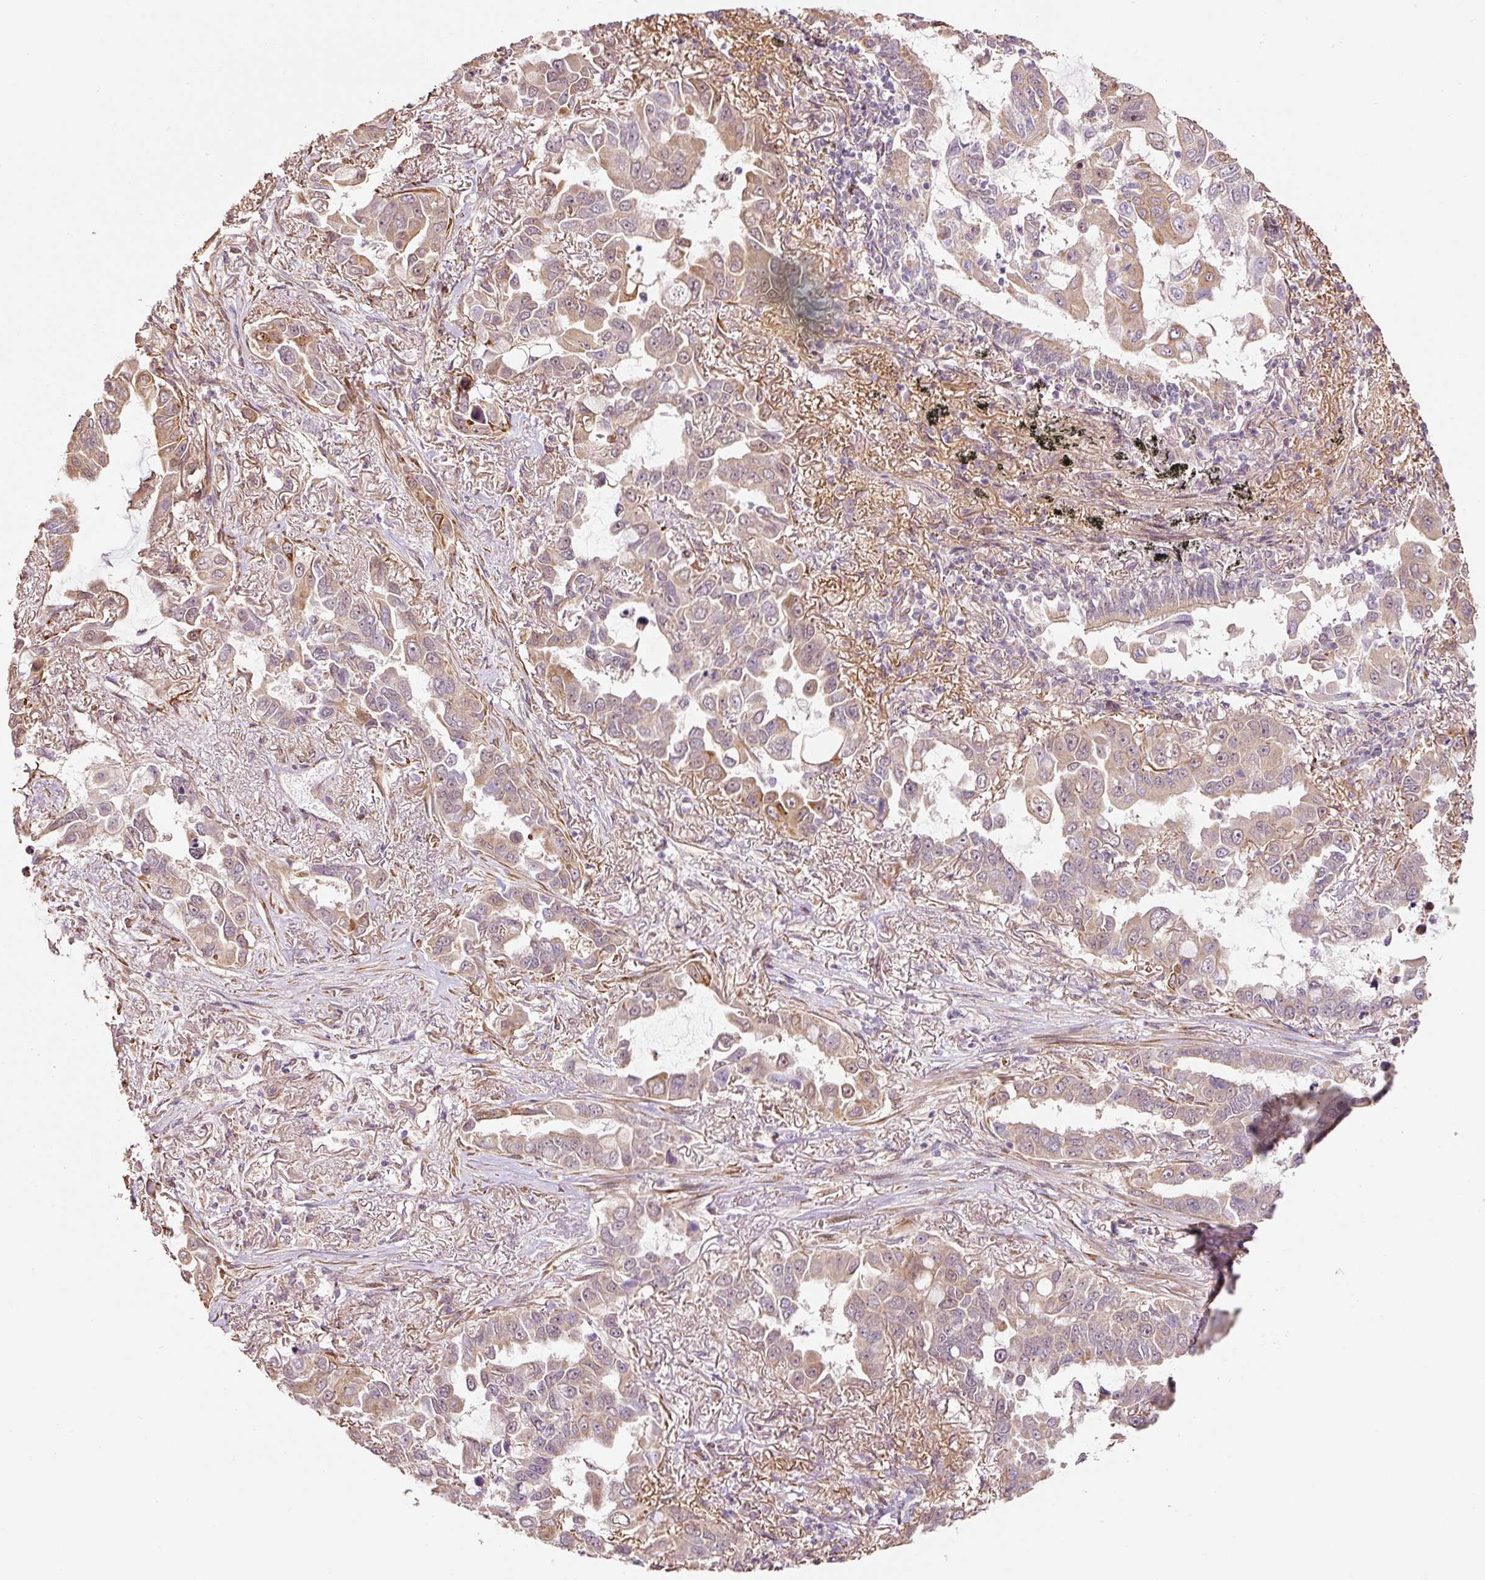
{"staining": {"intensity": "weak", "quantity": "25%-75%", "location": "cytoplasmic/membranous"}, "tissue": "lung cancer", "cell_type": "Tumor cells", "image_type": "cancer", "snomed": [{"axis": "morphology", "description": "Adenocarcinoma, NOS"}, {"axis": "topography", "description": "Lung"}], "caption": "Tumor cells reveal low levels of weak cytoplasmic/membranous expression in approximately 25%-75% of cells in human lung cancer.", "gene": "ETF1", "patient": {"sex": "male", "age": 64}}